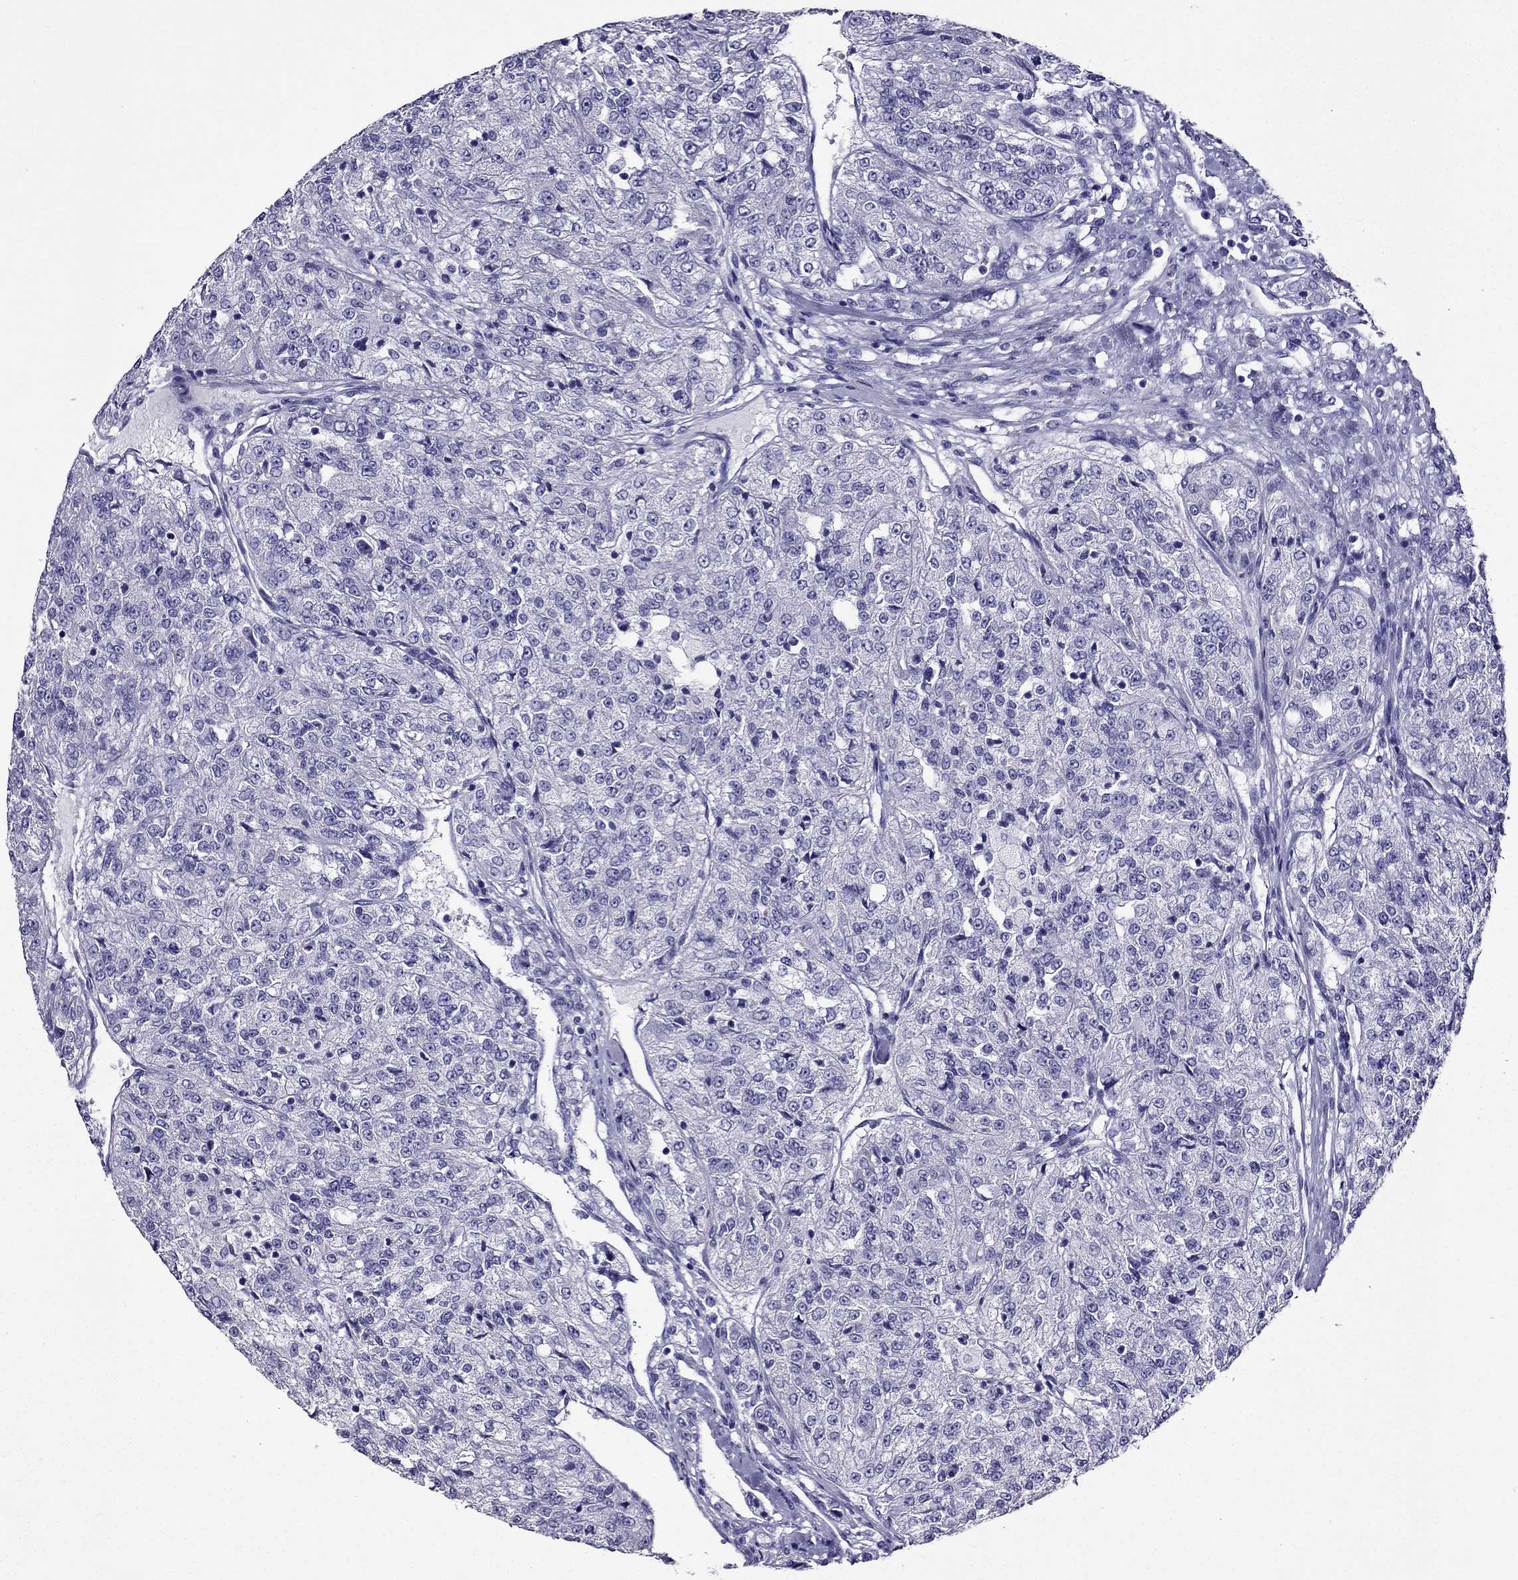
{"staining": {"intensity": "negative", "quantity": "none", "location": "none"}, "tissue": "renal cancer", "cell_type": "Tumor cells", "image_type": "cancer", "snomed": [{"axis": "morphology", "description": "Adenocarcinoma, NOS"}, {"axis": "topography", "description": "Kidney"}], "caption": "An image of renal adenocarcinoma stained for a protein reveals no brown staining in tumor cells.", "gene": "ZNF541", "patient": {"sex": "female", "age": 63}}